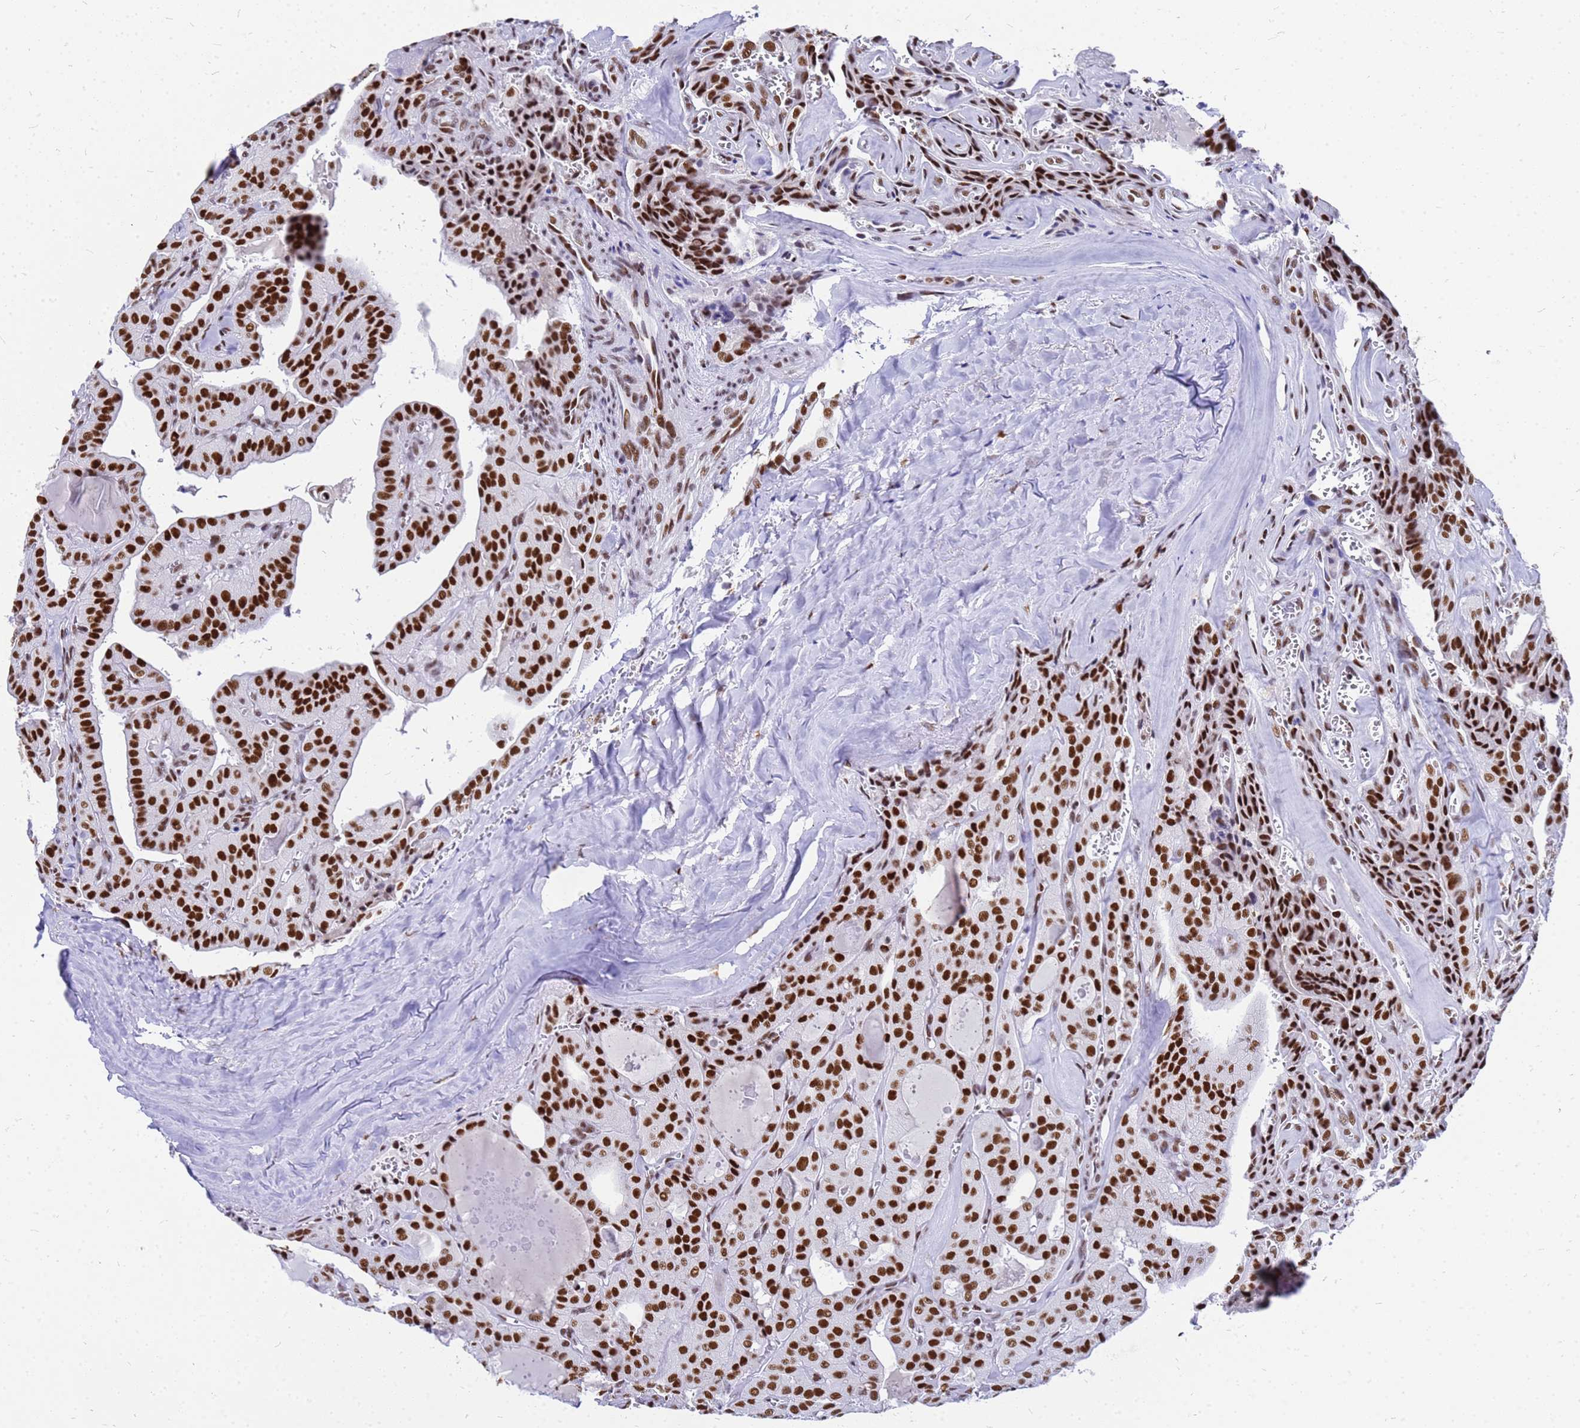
{"staining": {"intensity": "strong", "quantity": ">75%", "location": "nuclear"}, "tissue": "thyroid cancer", "cell_type": "Tumor cells", "image_type": "cancer", "snomed": [{"axis": "morphology", "description": "Papillary adenocarcinoma, NOS"}, {"axis": "topography", "description": "Thyroid gland"}], "caption": "Thyroid cancer stained for a protein reveals strong nuclear positivity in tumor cells.", "gene": "SART3", "patient": {"sex": "male", "age": 52}}